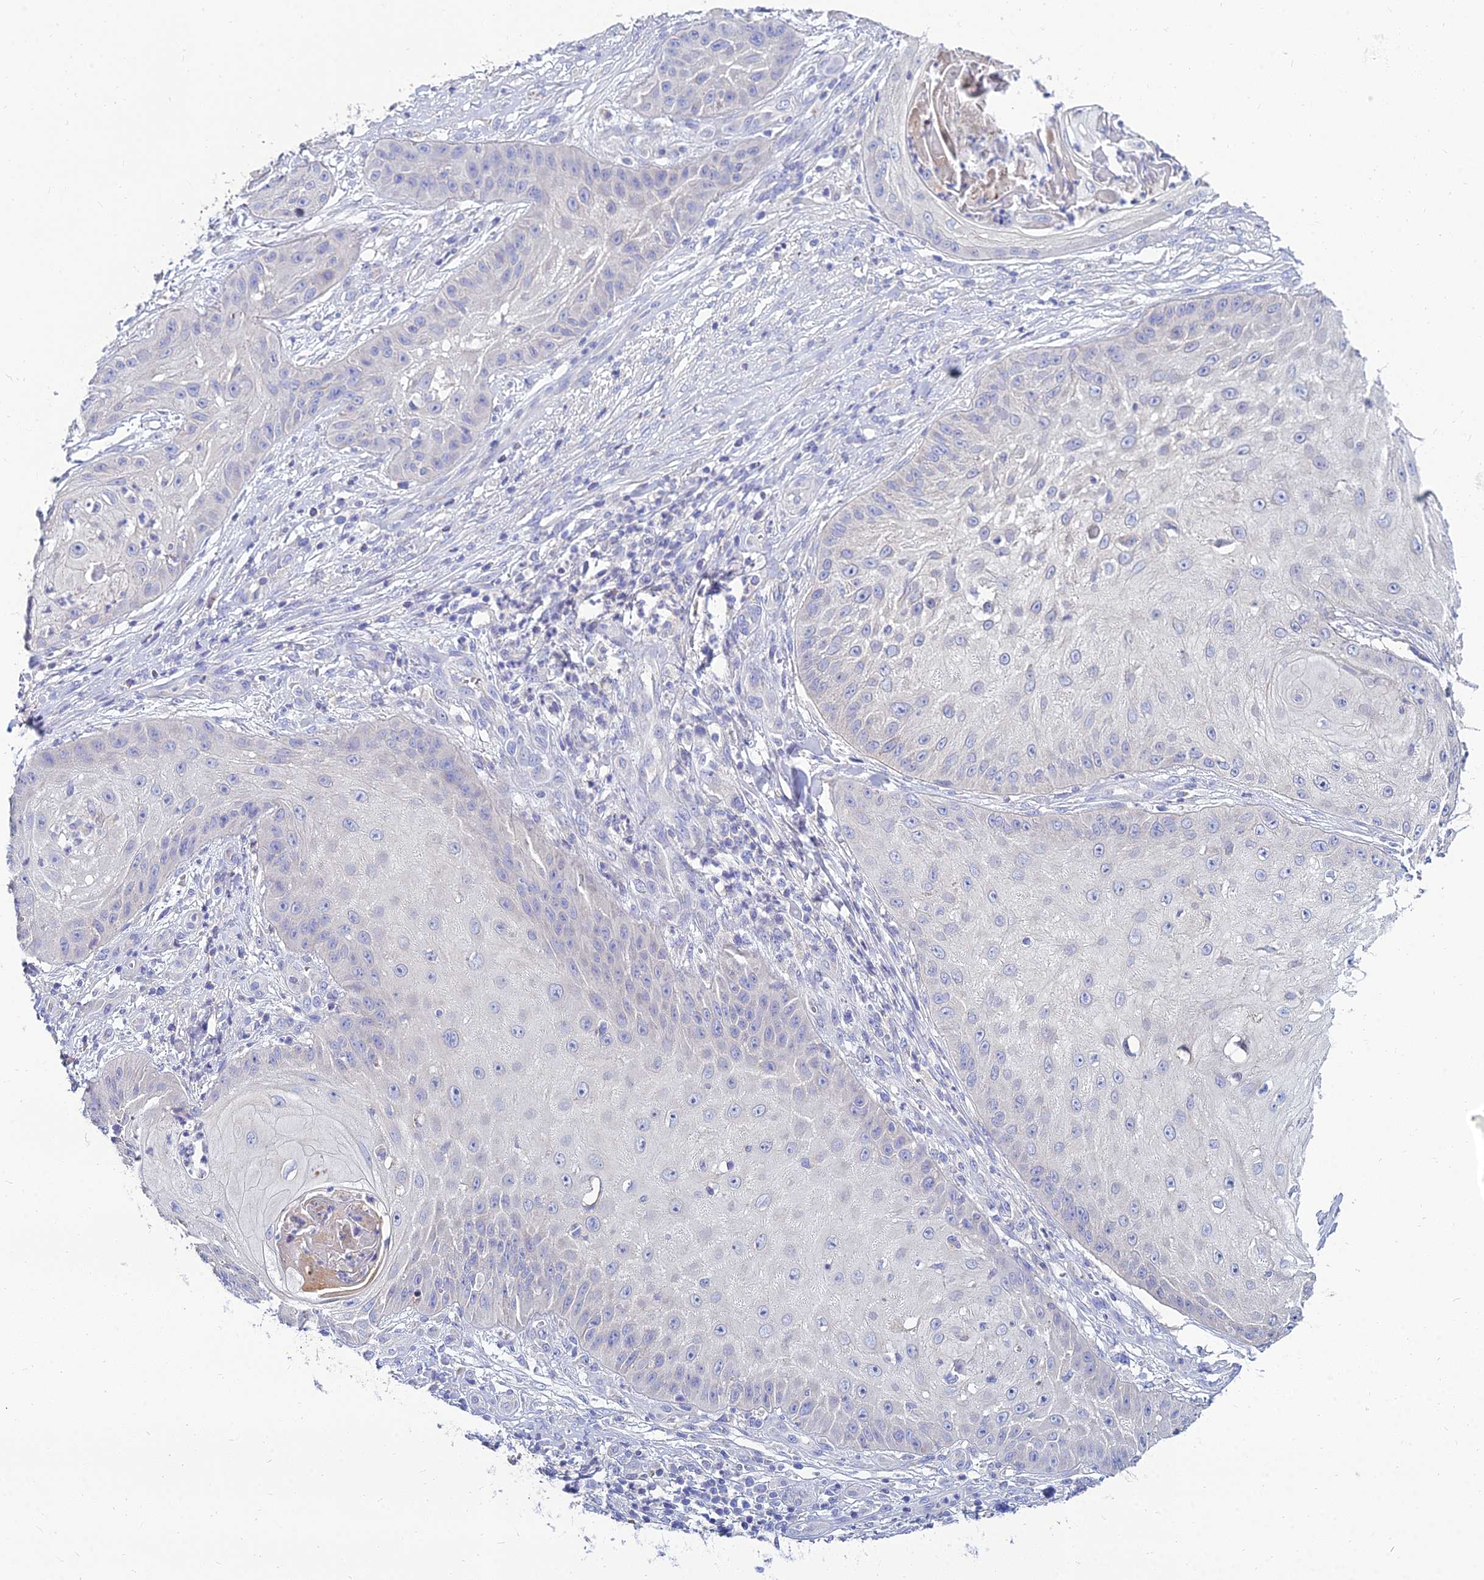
{"staining": {"intensity": "negative", "quantity": "none", "location": "none"}, "tissue": "skin cancer", "cell_type": "Tumor cells", "image_type": "cancer", "snomed": [{"axis": "morphology", "description": "Squamous cell carcinoma, NOS"}, {"axis": "topography", "description": "Skin"}], "caption": "IHC of human skin cancer (squamous cell carcinoma) exhibits no positivity in tumor cells. (DAB (3,3'-diaminobenzidine) immunohistochemistry (IHC), high magnification).", "gene": "NPY", "patient": {"sex": "male", "age": 70}}